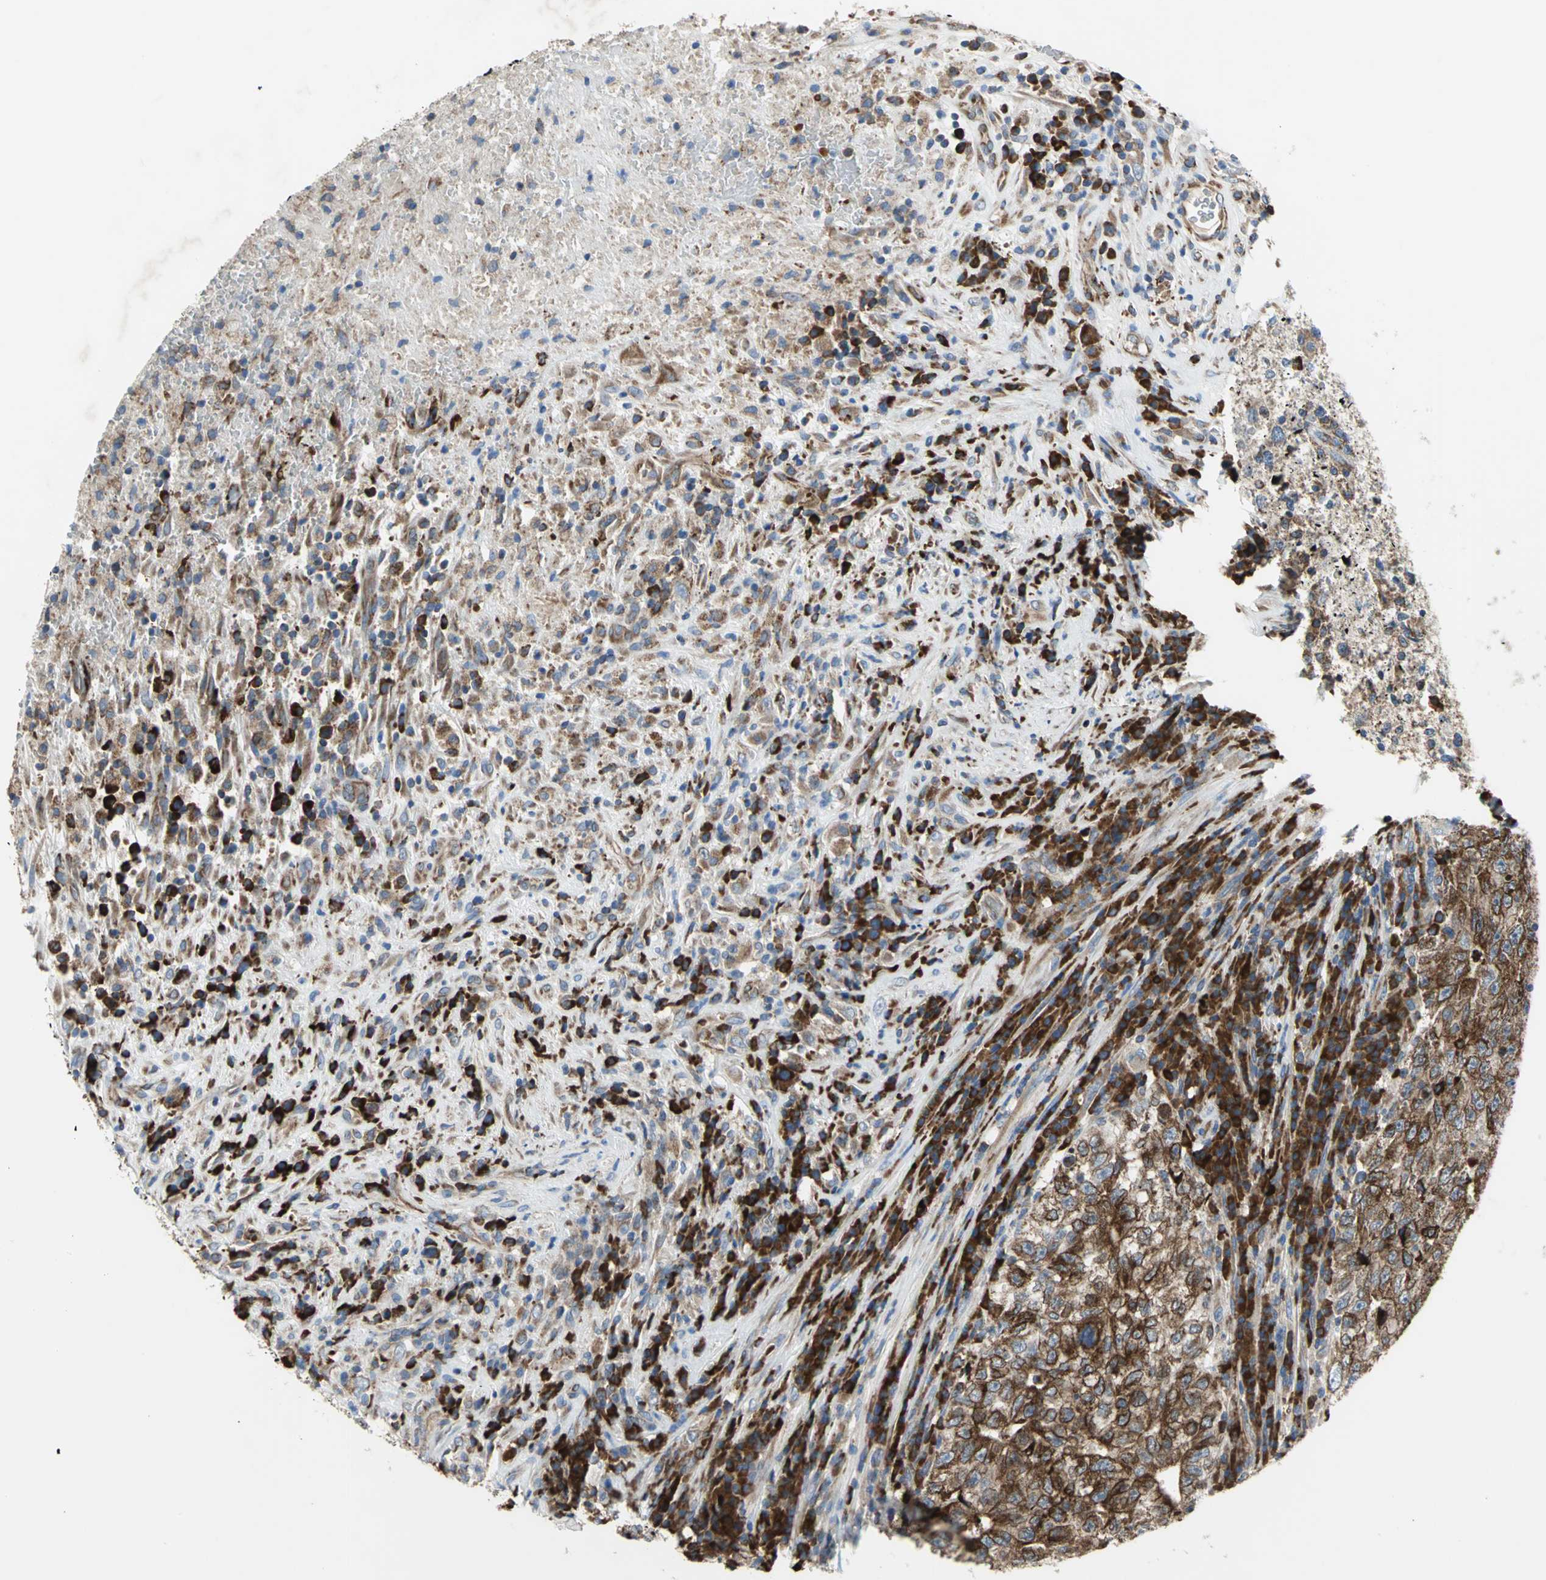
{"staining": {"intensity": "strong", "quantity": ">75%", "location": "cytoplasmic/membranous"}, "tissue": "testis cancer", "cell_type": "Tumor cells", "image_type": "cancer", "snomed": [{"axis": "morphology", "description": "Necrosis, NOS"}, {"axis": "morphology", "description": "Carcinoma, Embryonal, NOS"}, {"axis": "topography", "description": "Testis"}], "caption": "DAB immunohistochemical staining of testis embryonal carcinoma exhibits strong cytoplasmic/membranous protein staining in approximately >75% of tumor cells.", "gene": "TULP4", "patient": {"sex": "male", "age": 19}}